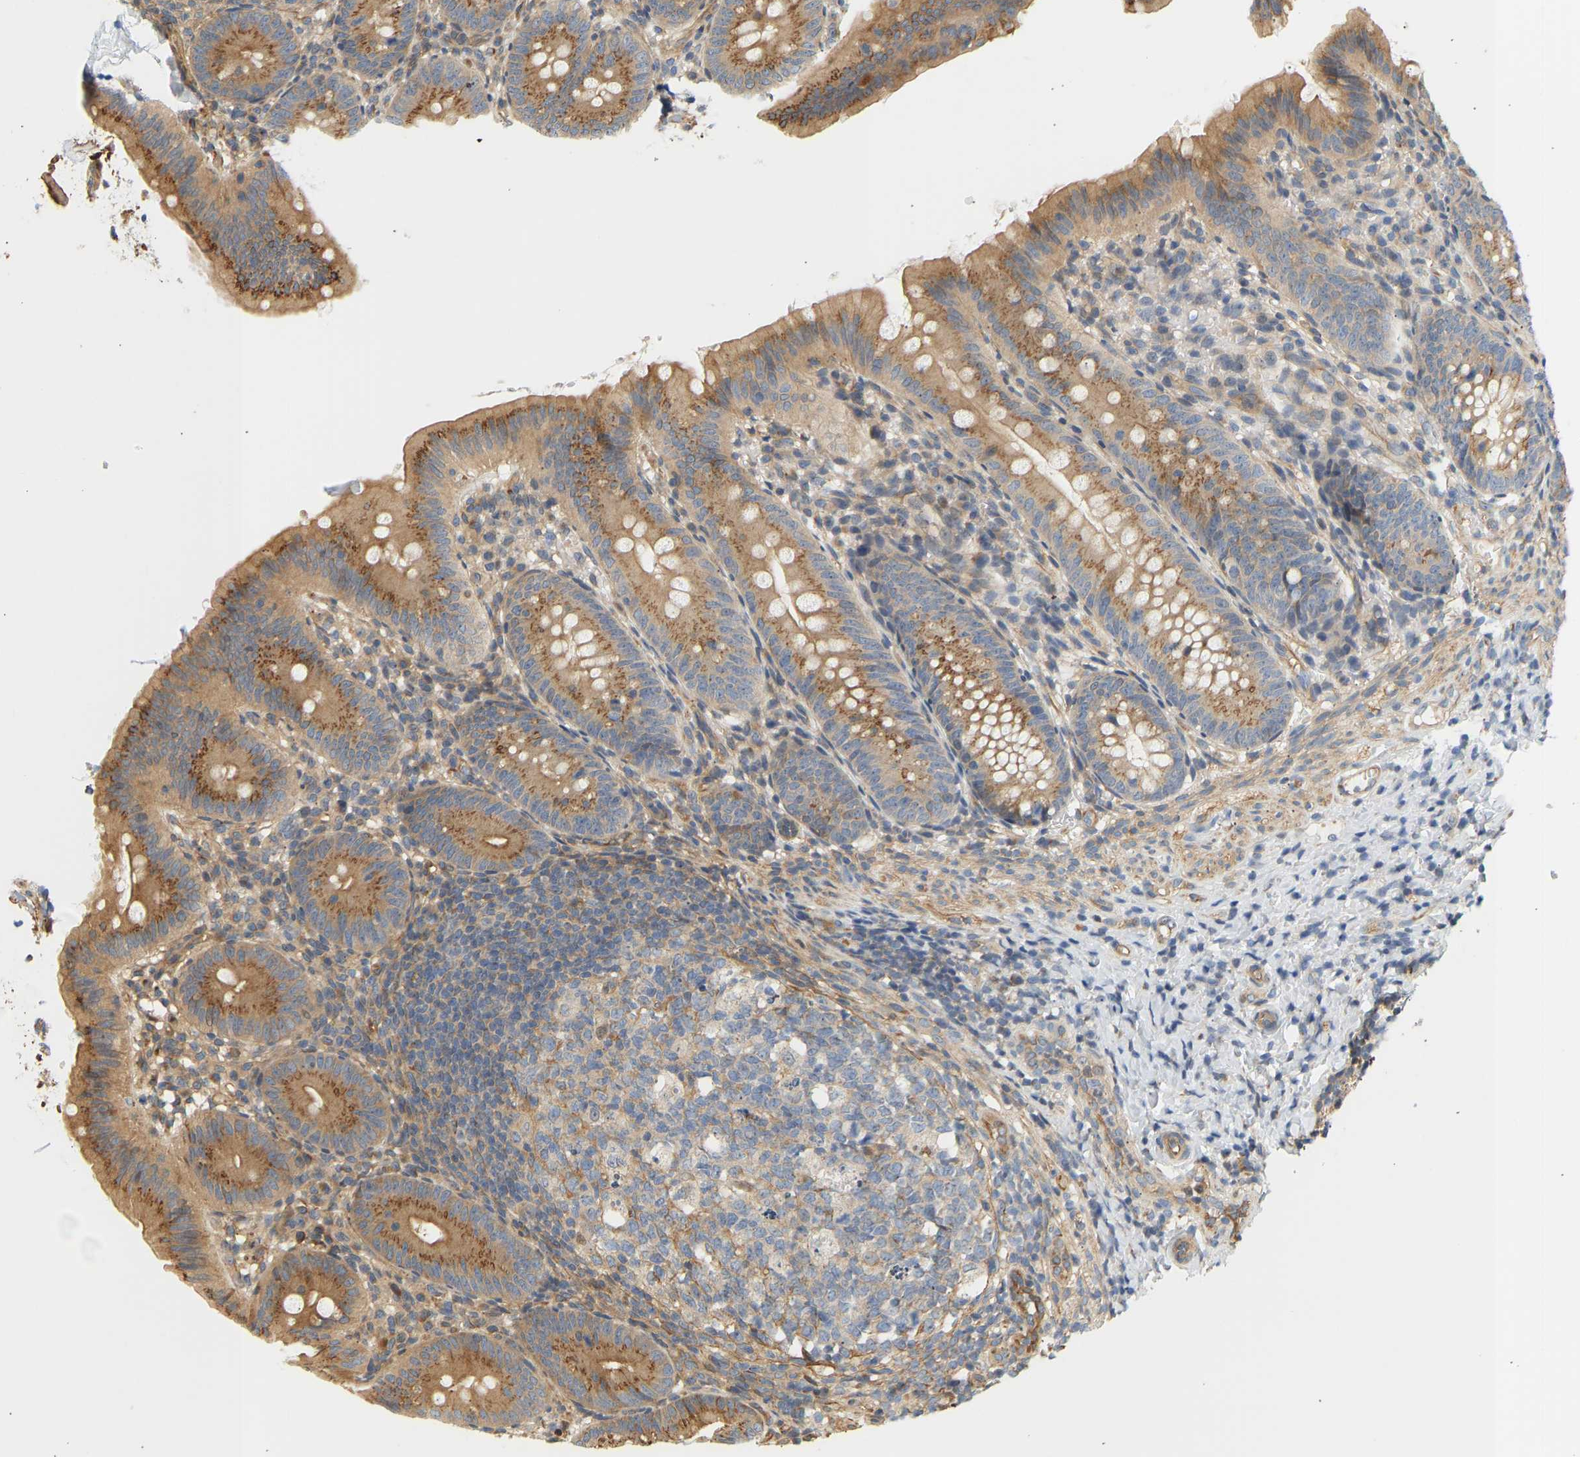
{"staining": {"intensity": "moderate", "quantity": ">75%", "location": "cytoplasmic/membranous"}, "tissue": "appendix", "cell_type": "Glandular cells", "image_type": "normal", "snomed": [{"axis": "morphology", "description": "Normal tissue, NOS"}, {"axis": "topography", "description": "Appendix"}], "caption": "Glandular cells exhibit medium levels of moderate cytoplasmic/membranous staining in approximately >75% of cells in unremarkable appendix.", "gene": "CEP57", "patient": {"sex": "male", "age": 1}}